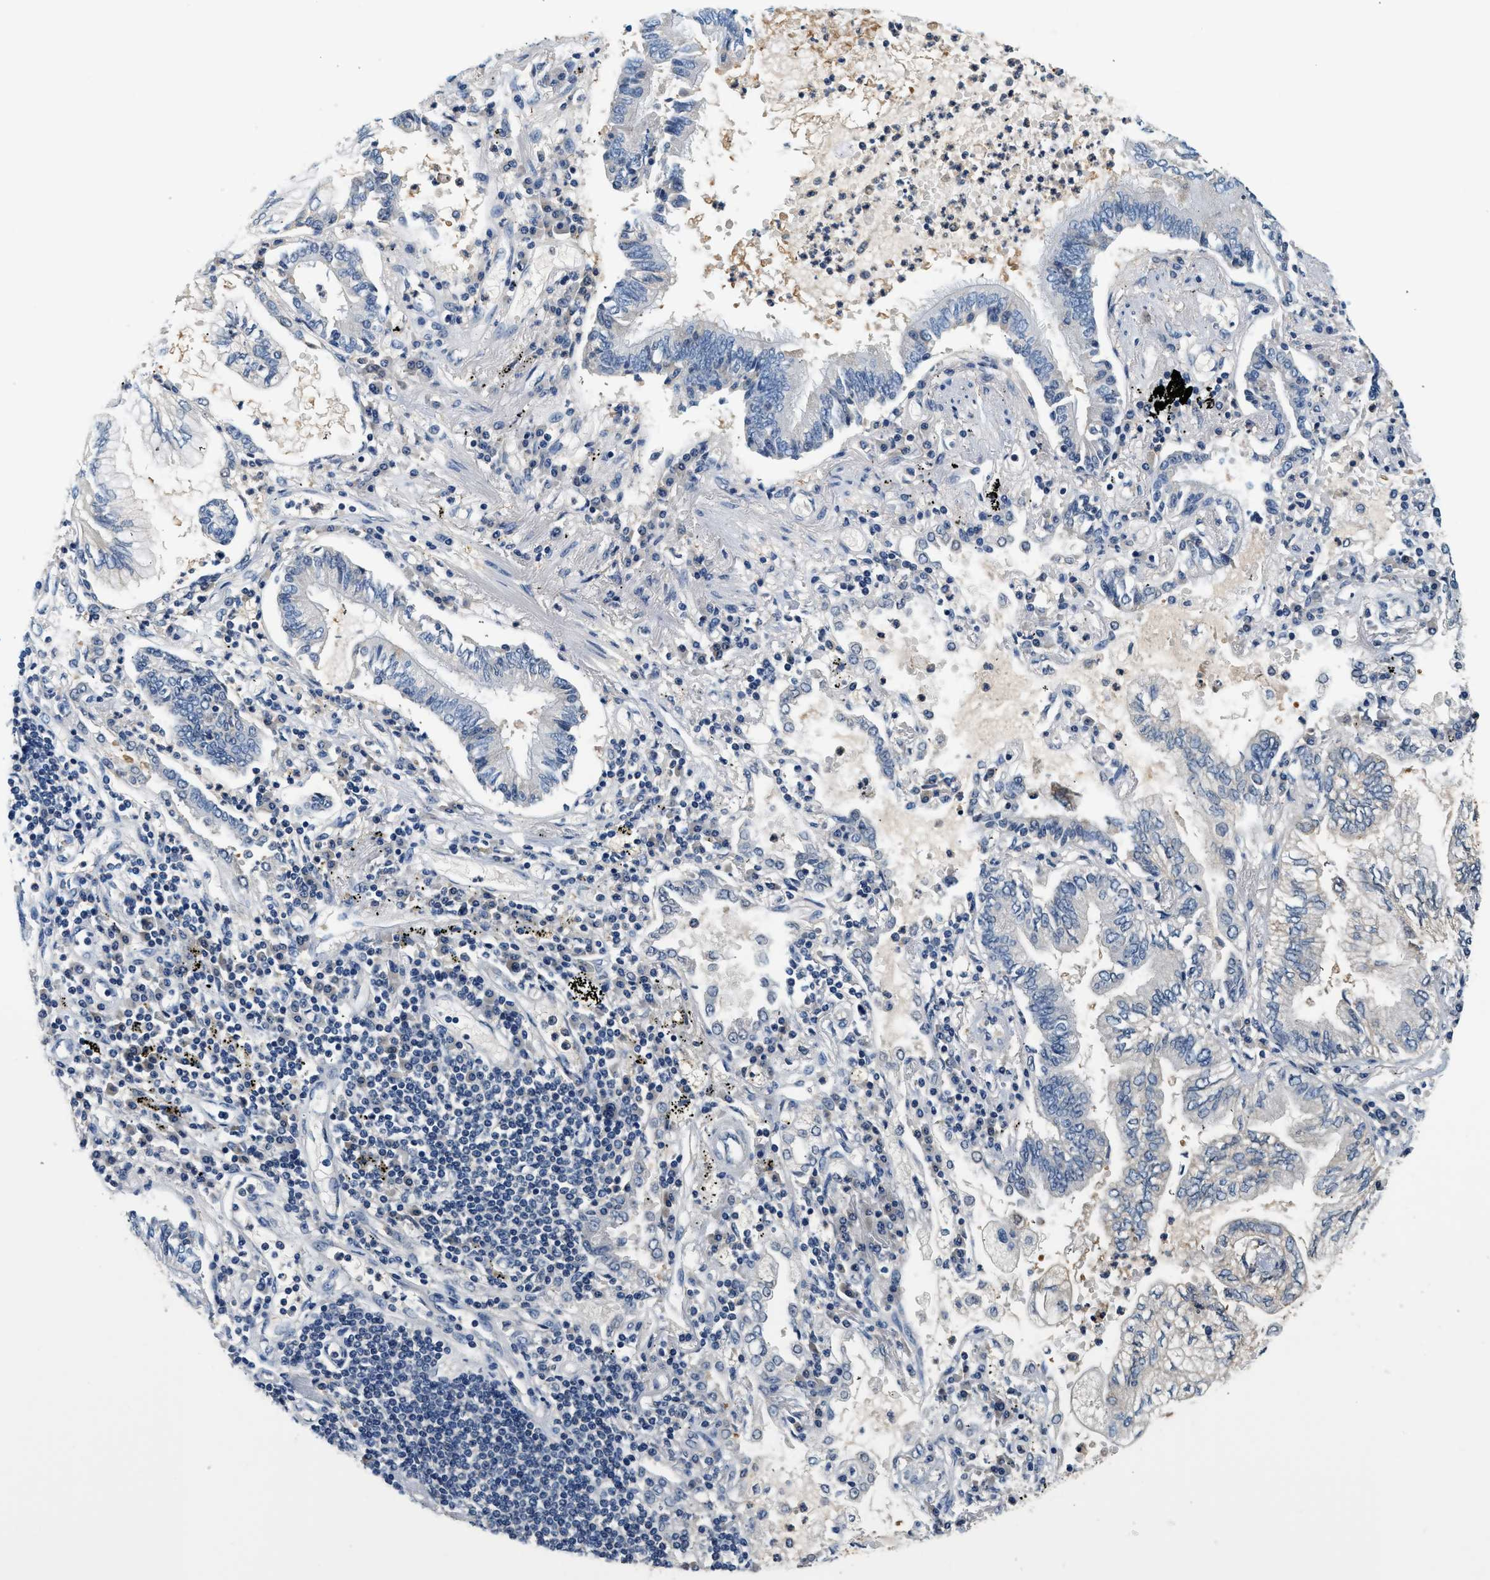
{"staining": {"intensity": "negative", "quantity": "none", "location": "none"}, "tissue": "lung cancer", "cell_type": "Tumor cells", "image_type": "cancer", "snomed": [{"axis": "morphology", "description": "Normal tissue, NOS"}, {"axis": "morphology", "description": "Adenocarcinoma, NOS"}, {"axis": "topography", "description": "Bronchus"}, {"axis": "topography", "description": "Lung"}], "caption": "A histopathology image of human lung cancer (adenocarcinoma) is negative for staining in tumor cells.", "gene": "SLC35E1", "patient": {"sex": "female", "age": 70}}